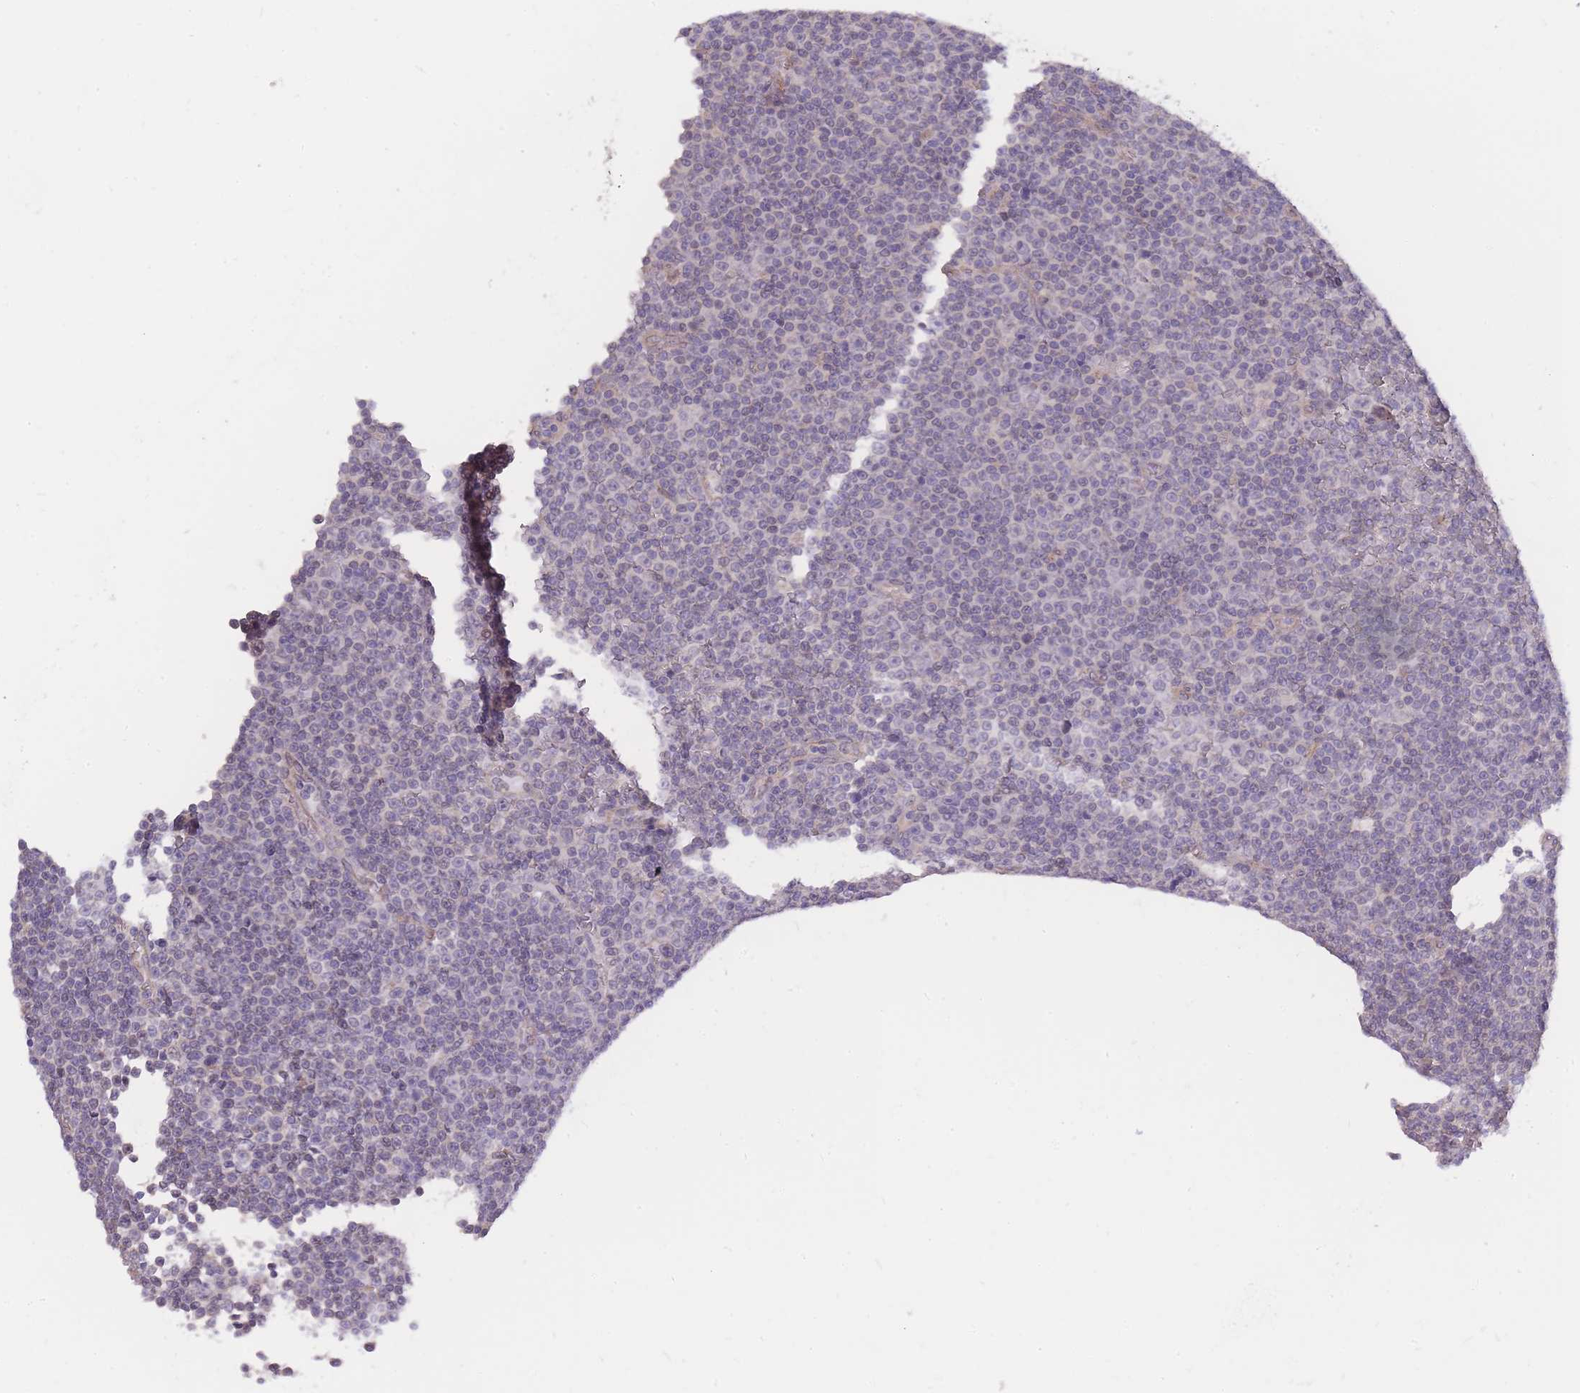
{"staining": {"intensity": "weak", "quantity": "<25%", "location": "cytoplasmic/membranous"}, "tissue": "lymphoma", "cell_type": "Tumor cells", "image_type": "cancer", "snomed": [{"axis": "morphology", "description": "Malignant lymphoma, non-Hodgkin's type, Low grade"}, {"axis": "topography", "description": "Lymph node"}], "caption": "Immunohistochemistry (IHC) of human lymphoma reveals no staining in tumor cells. (Stains: DAB immunohistochemistry (IHC) with hematoxylin counter stain, Microscopy: brightfield microscopy at high magnification).", "gene": "C19orf25", "patient": {"sex": "female", "age": 67}}